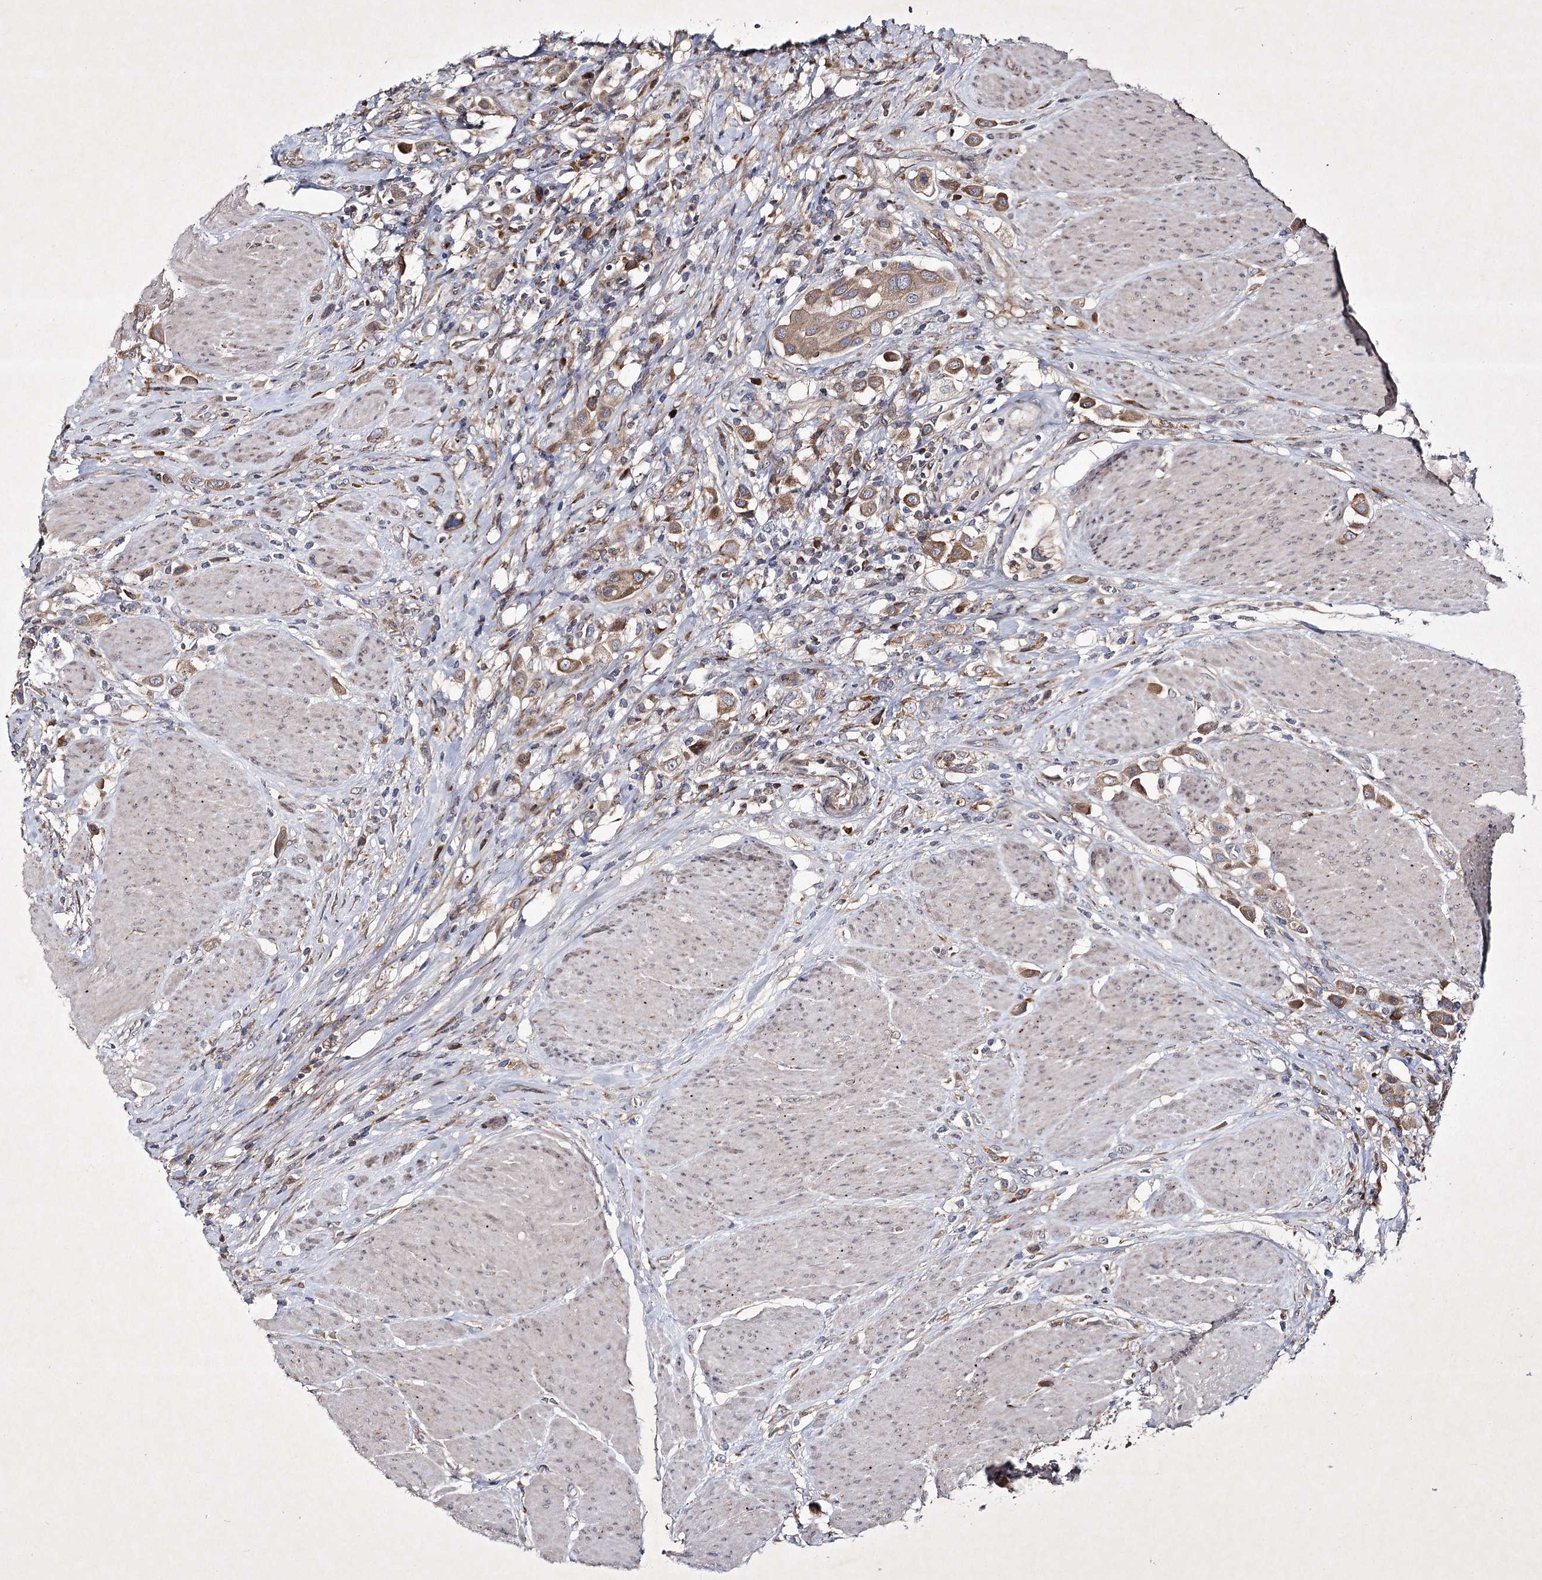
{"staining": {"intensity": "moderate", "quantity": ">75%", "location": "cytoplasmic/membranous"}, "tissue": "urothelial cancer", "cell_type": "Tumor cells", "image_type": "cancer", "snomed": [{"axis": "morphology", "description": "Urothelial carcinoma, High grade"}, {"axis": "topography", "description": "Urinary bladder"}], "caption": "Protein expression by IHC reveals moderate cytoplasmic/membranous expression in approximately >75% of tumor cells in urothelial cancer. Ihc stains the protein of interest in brown and the nuclei are stained blue.", "gene": "ALG9", "patient": {"sex": "male", "age": 50}}